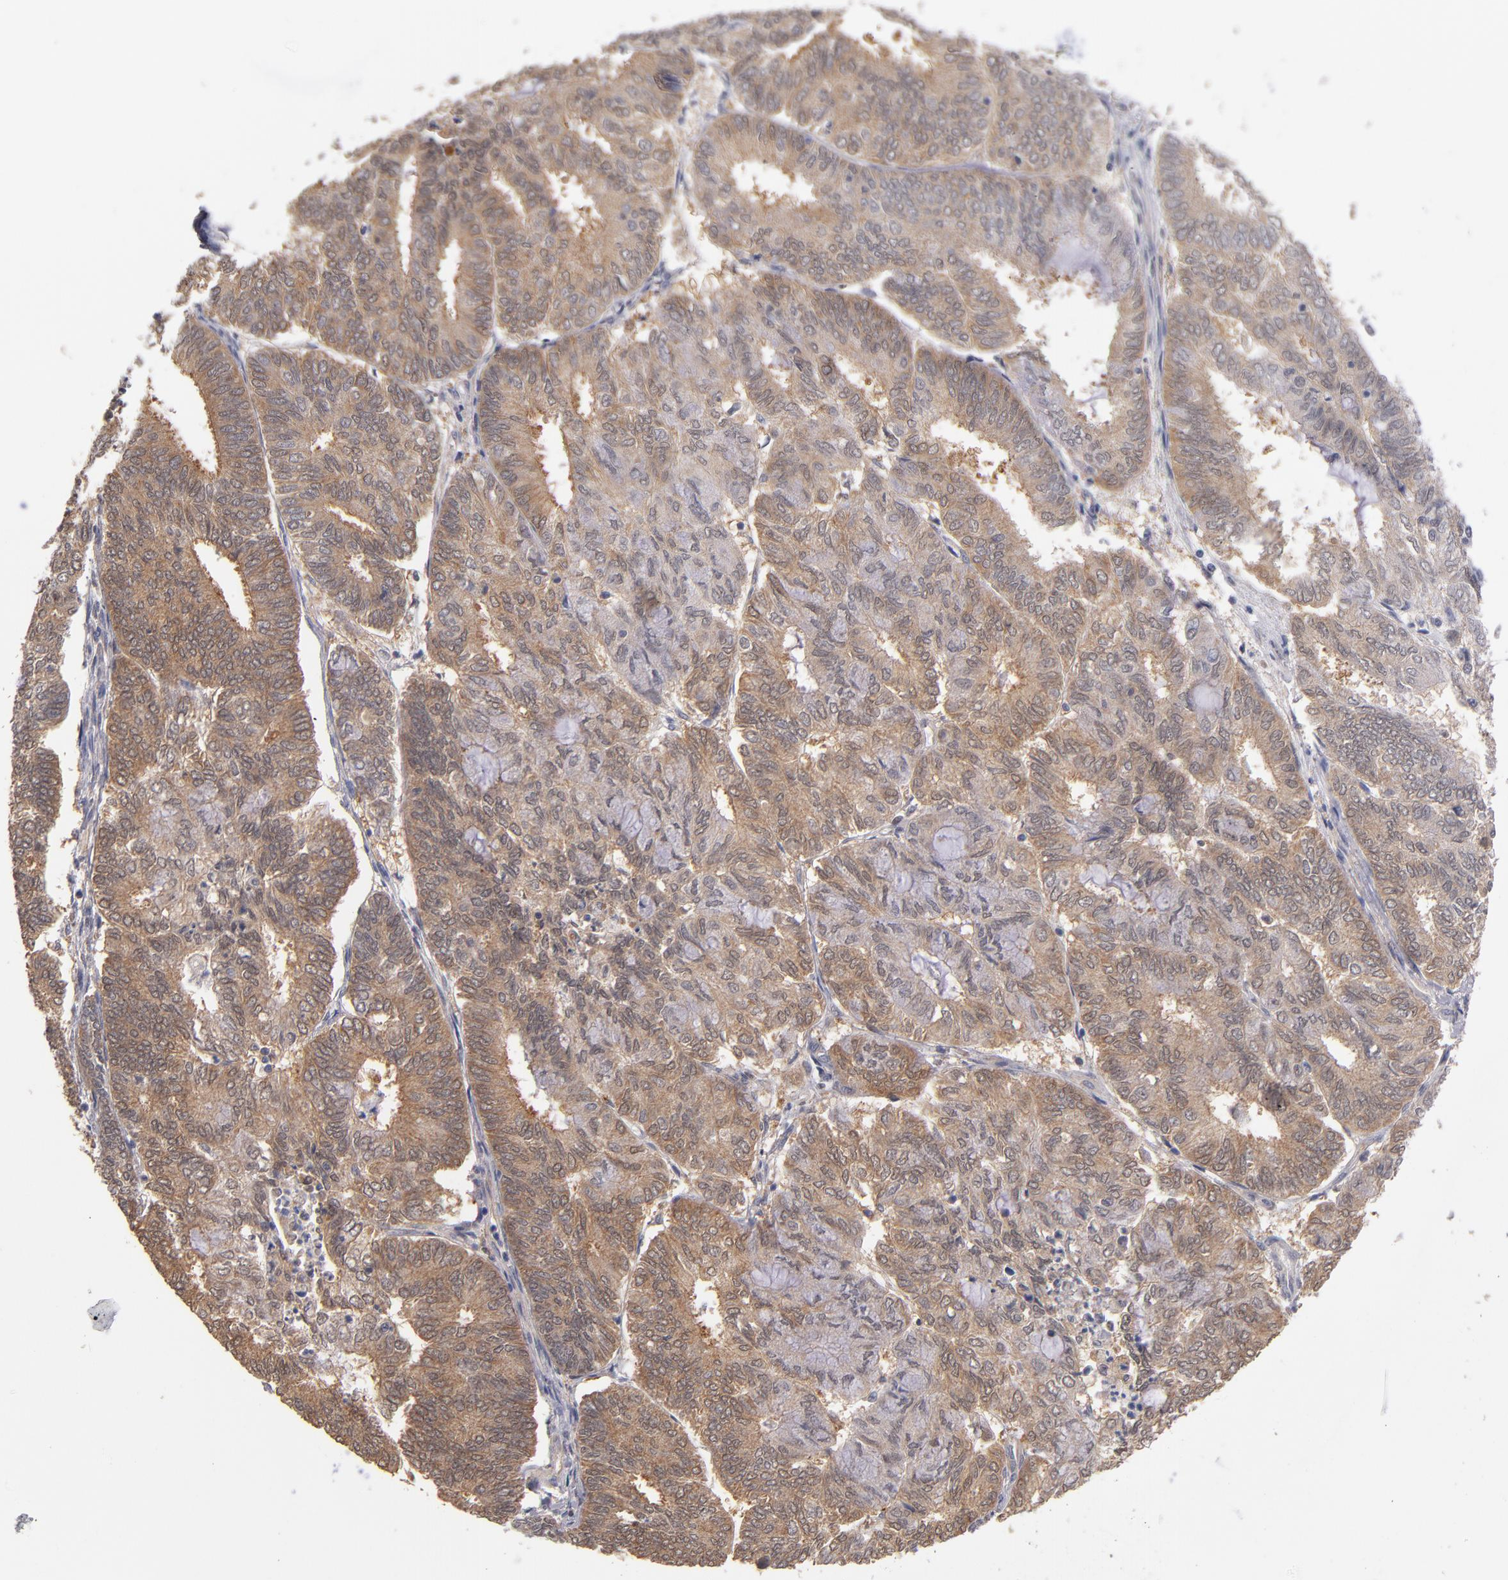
{"staining": {"intensity": "moderate", "quantity": ">75%", "location": "cytoplasmic/membranous"}, "tissue": "endometrial cancer", "cell_type": "Tumor cells", "image_type": "cancer", "snomed": [{"axis": "morphology", "description": "Adenocarcinoma, NOS"}, {"axis": "topography", "description": "Endometrium"}], "caption": "Endometrial cancer (adenocarcinoma) stained for a protein (brown) displays moderate cytoplasmic/membranous positive positivity in about >75% of tumor cells.", "gene": "GMFG", "patient": {"sex": "female", "age": 59}}